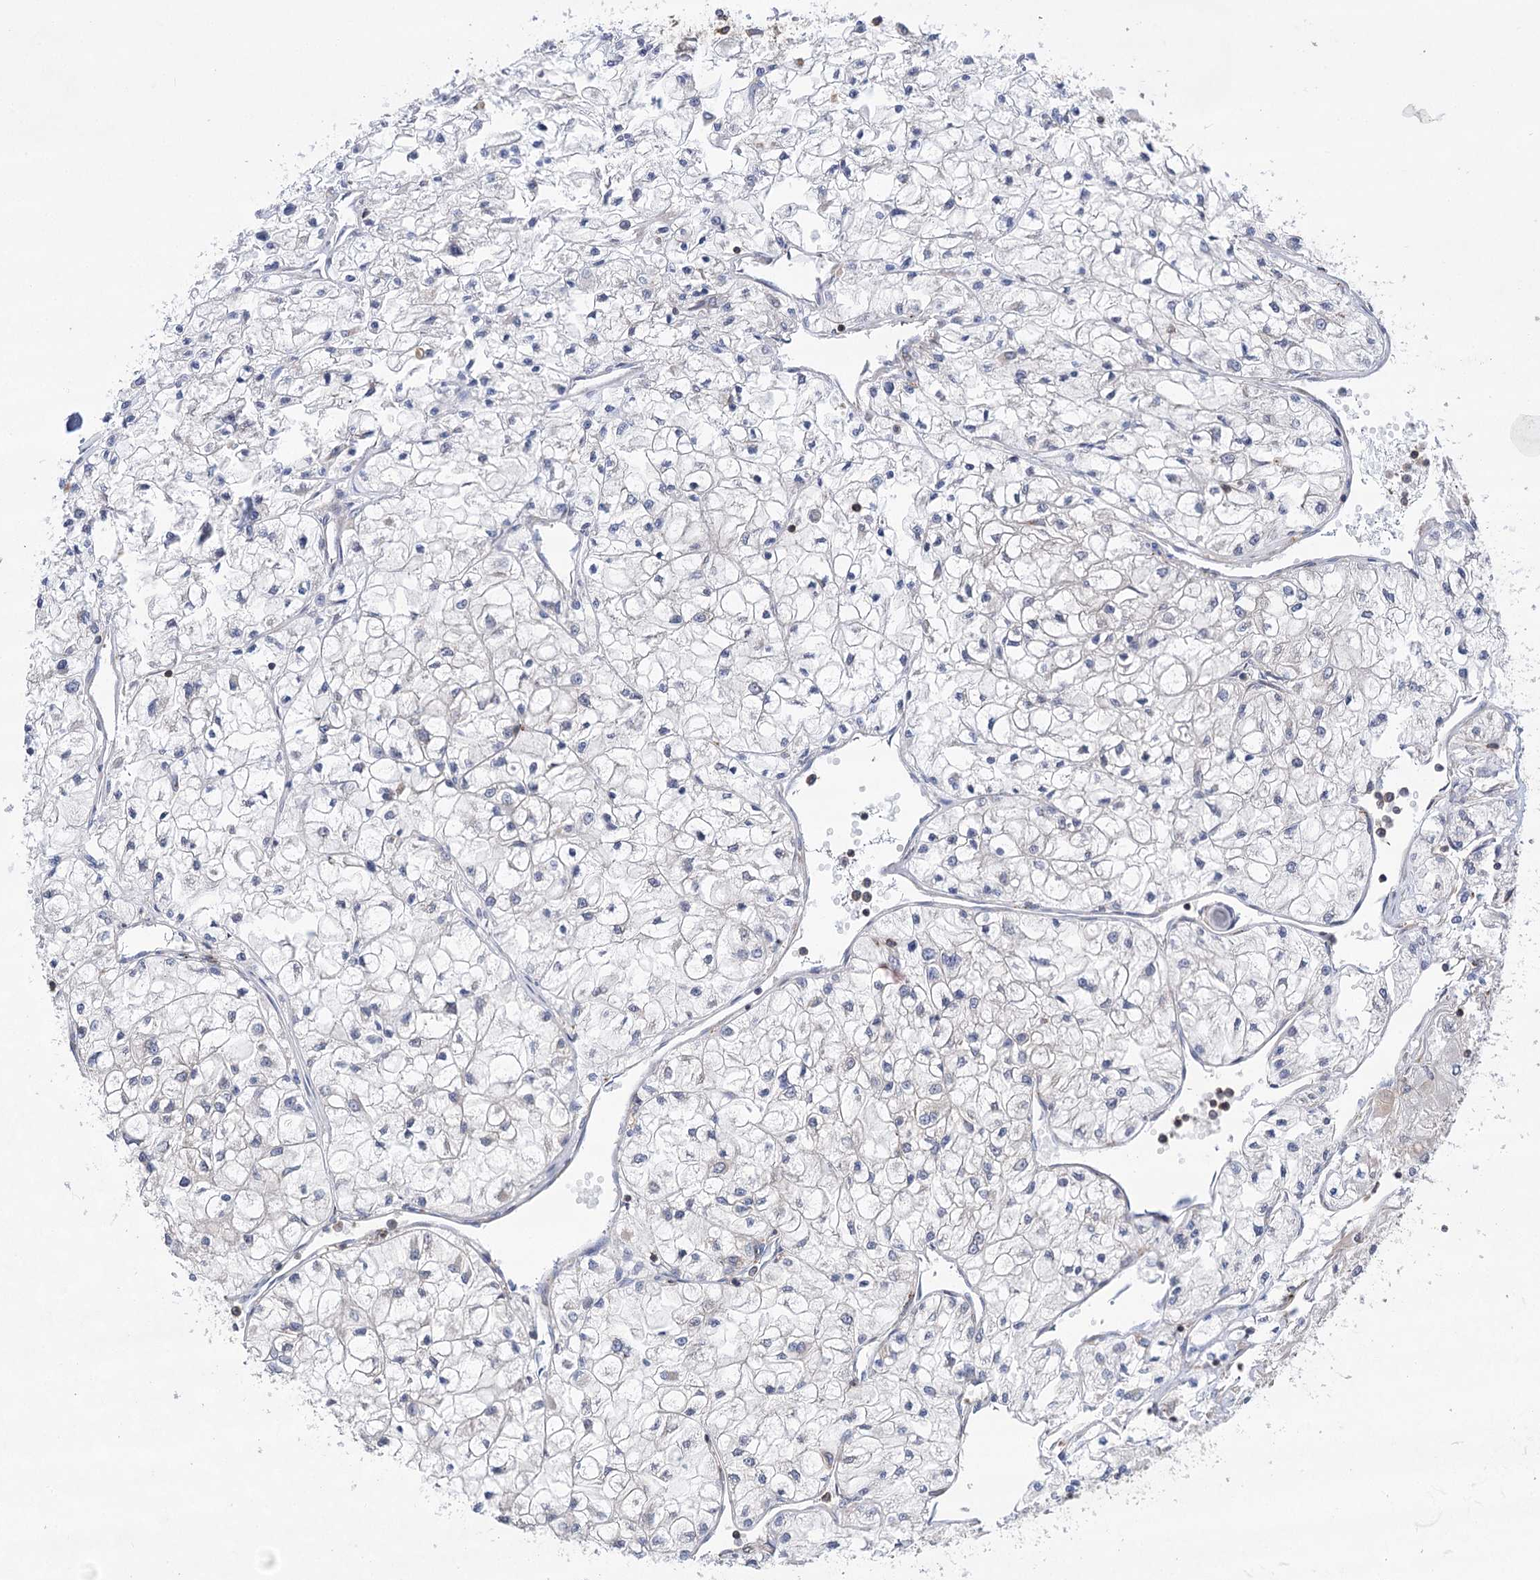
{"staining": {"intensity": "negative", "quantity": "none", "location": "none"}, "tissue": "renal cancer", "cell_type": "Tumor cells", "image_type": "cancer", "snomed": [{"axis": "morphology", "description": "Adenocarcinoma, NOS"}, {"axis": "topography", "description": "Kidney"}], "caption": "An IHC micrograph of renal adenocarcinoma is shown. There is no staining in tumor cells of renal adenocarcinoma.", "gene": "VPS37B", "patient": {"sex": "male", "age": 80}}